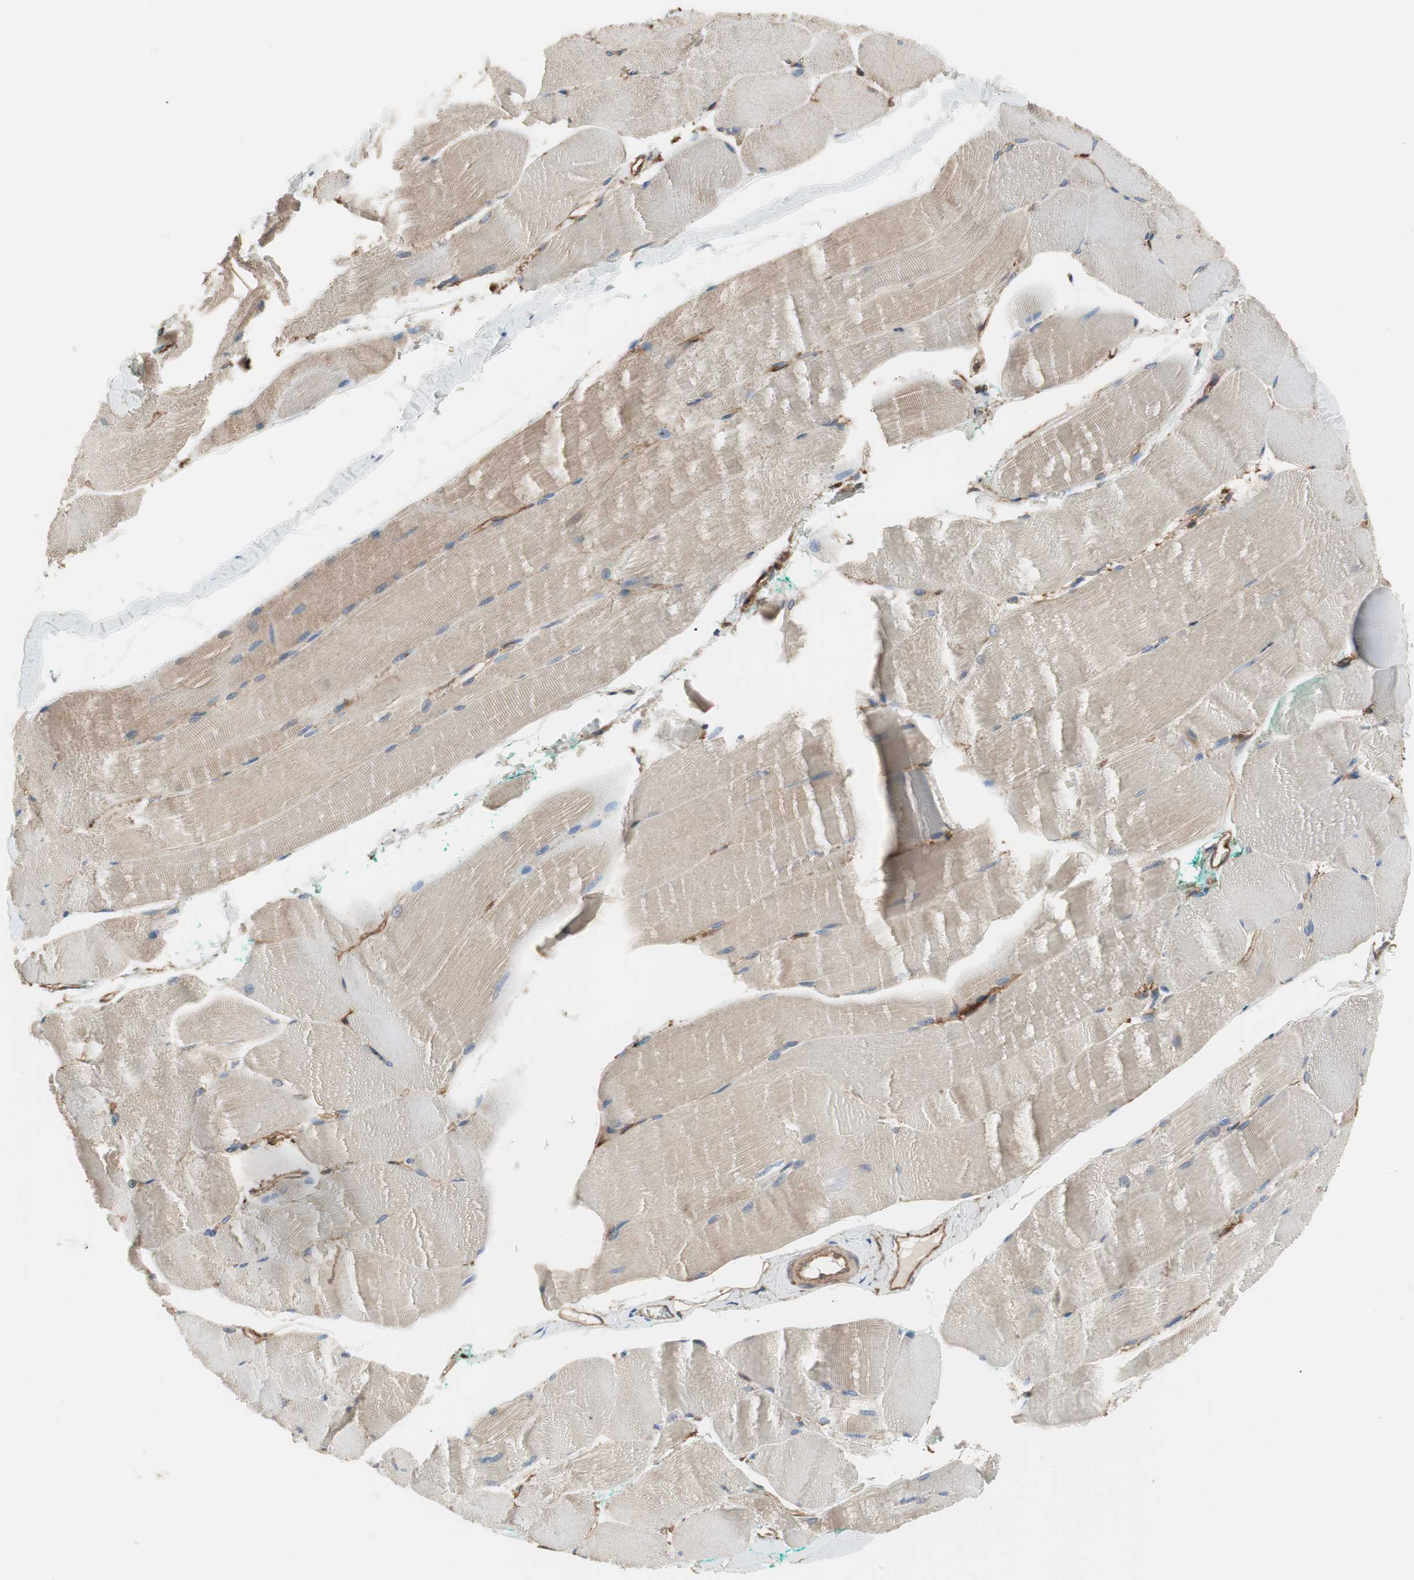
{"staining": {"intensity": "weak", "quantity": "25%-75%", "location": "cytoplasmic/membranous"}, "tissue": "skeletal muscle", "cell_type": "Myocytes", "image_type": "normal", "snomed": [{"axis": "morphology", "description": "Normal tissue, NOS"}, {"axis": "morphology", "description": "Squamous cell carcinoma, NOS"}, {"axis": "topography", "description": "Skeletal muscle"}], "caption": "Immunohistochemistry of normal skeletal muscle exhibits low levels of weak cytoplasmic/membranous expression in about 25%-75% of myocytes. Nuclei are stained in blue.", "gene": "IL1RL1", "patient": {"sex": "male", "age": 51}}